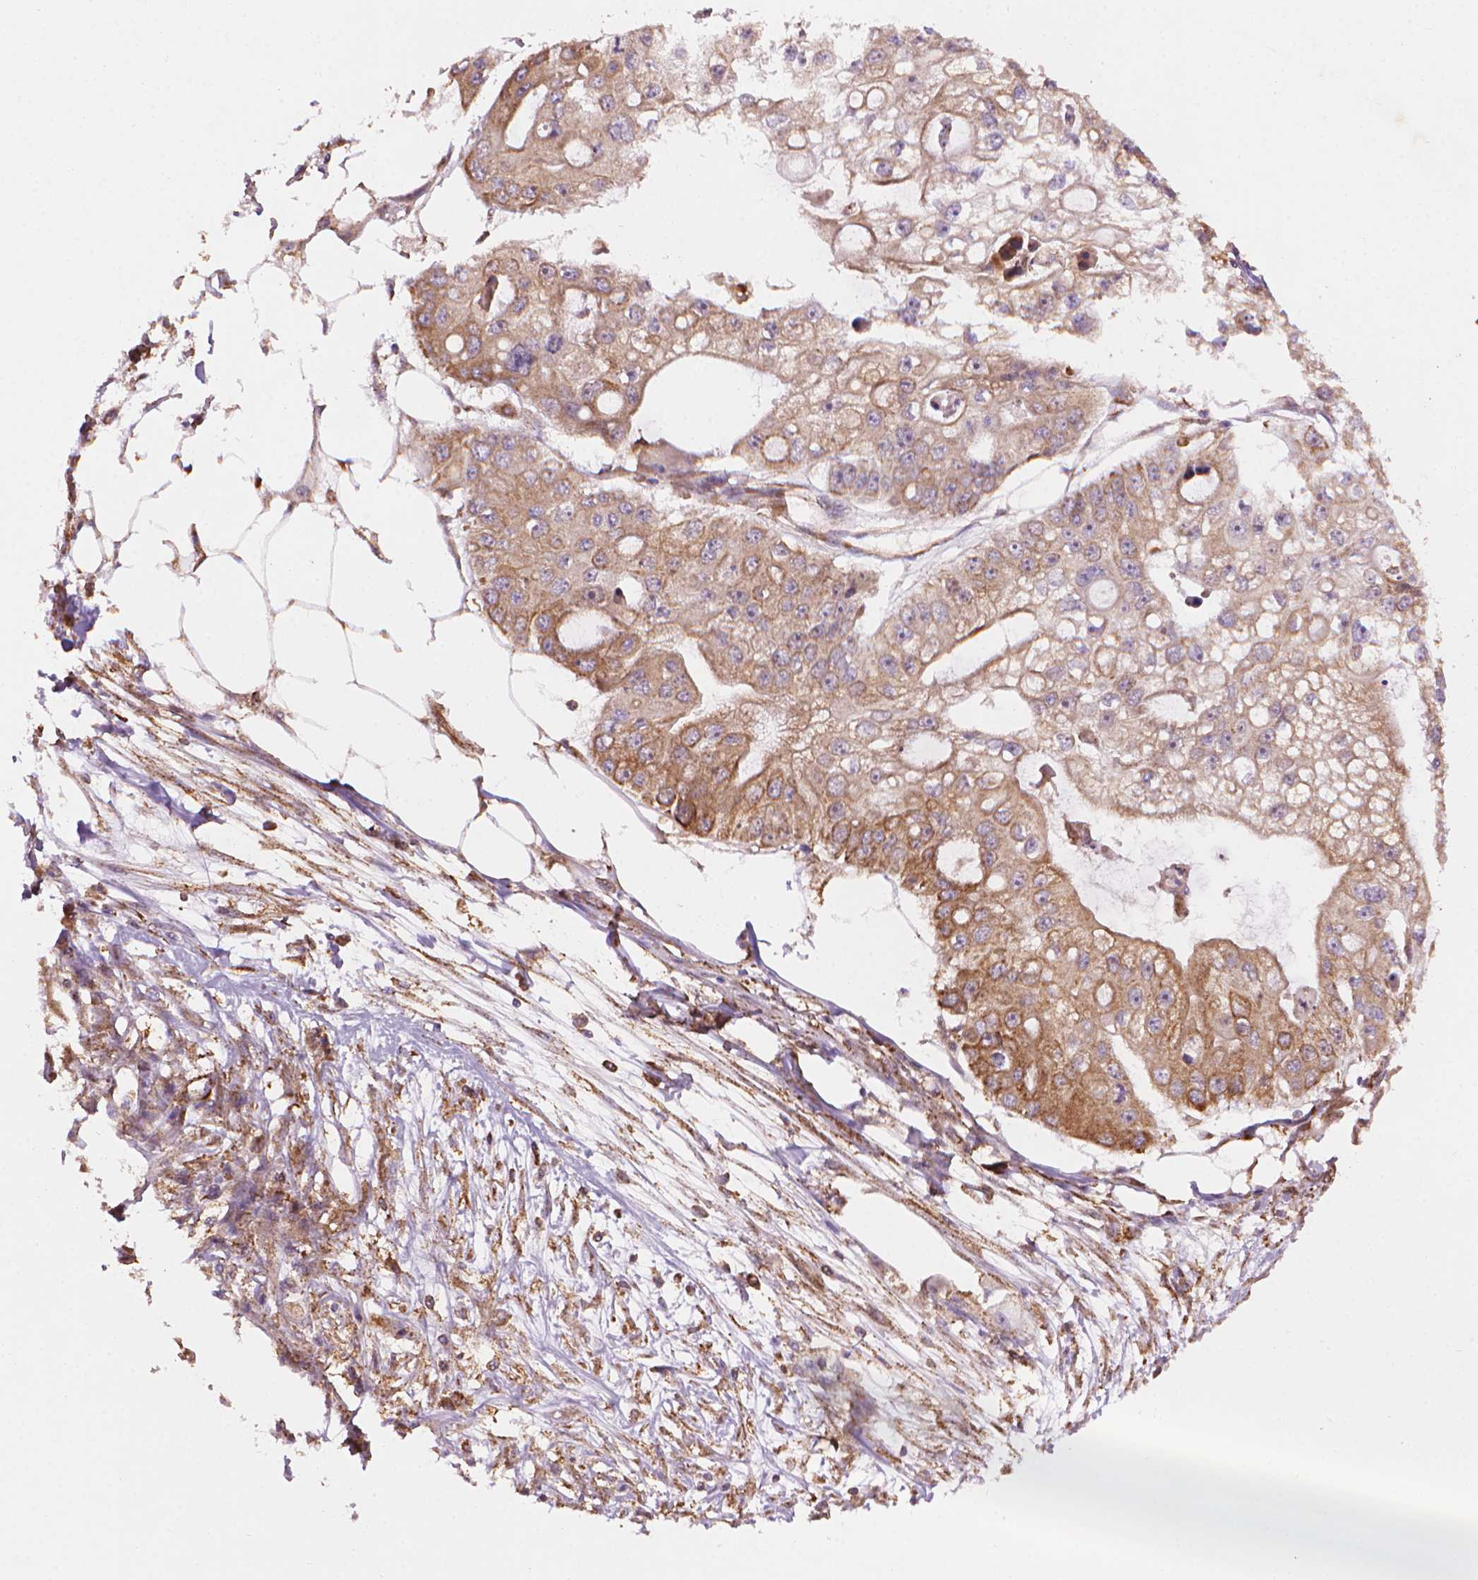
{"staining": {"intensity": "moderate", "quantity": "<25%", "location": "cytoplasmic/membranous"}, "tissue": "ovarian cancer", "cell_type": "Tumor cells", "image_type": "cancer", "snomed": [{"axis": "morphology", "description": "Cystadenocarcinoma, serous, NOS"}, {"axis": "topography", "description": "Ovary"}], "caption": "This micrograph demonstrates immunohistochemistry (IHC) staining of human serous cystadenocarcinoma (ovarian), with low moderate cytoplasmic/membranous expression in about <25% of tumor cells.", "gene": "VARS2", "patient": {"sex": "female", "age": 56}}